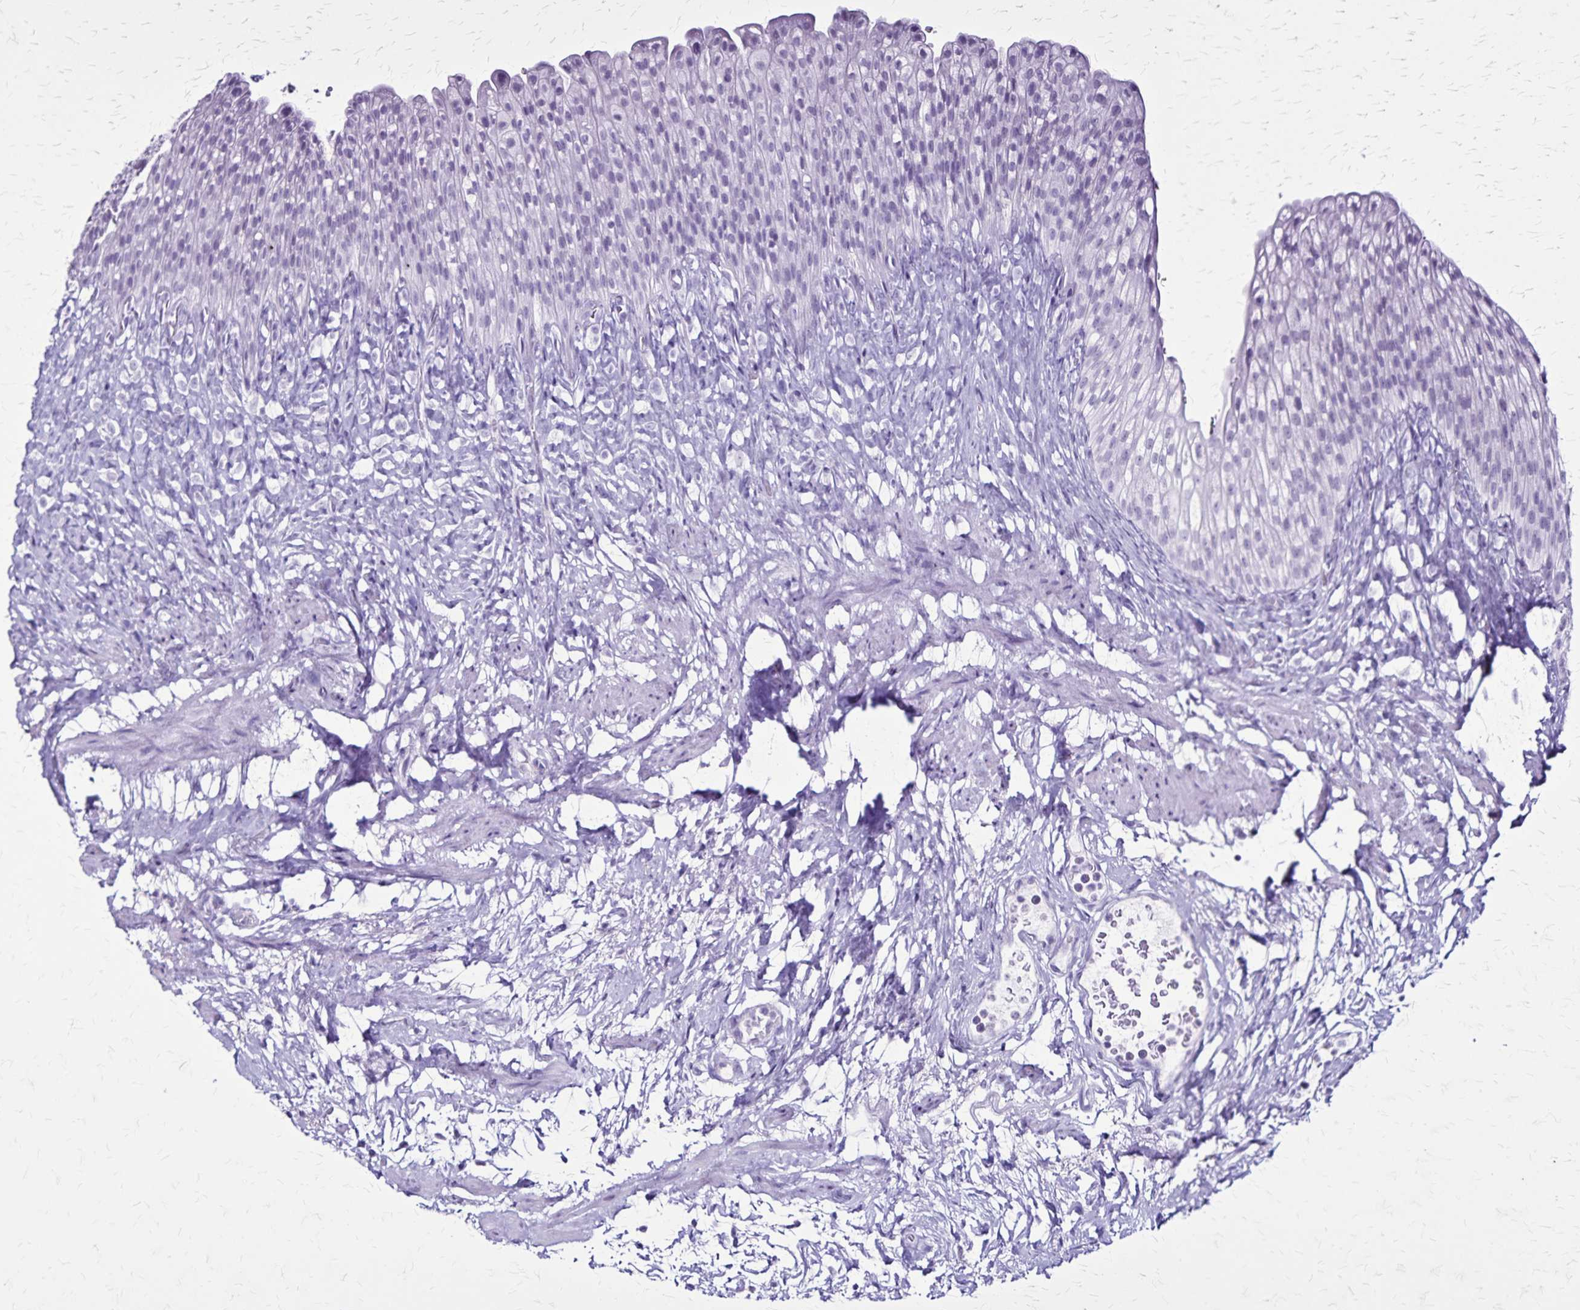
{"staining": {"intensity": "negative", "quantity": "none", "location": "none"}, "tissue": "urinary bladder", "cell_type": "Urothelial cells", "image_type": "normal", "snomed": [{"axis": "morphology", "description": "Normal tissue, NOS"}, {"axis": "topography", "description": "Urinary bladder"}, {"axis": "topography", "description": "Prostate"}], "caption": "Unremarkable urinary bladder was stained to show a protein in brown. There is no significant positivity in urothelial cells. (DAB immunohistochemistry visualized using brightfield microscopy, high magnification).", "gene": "KRT2", "patient": {"sex": "male", "age": 76}}